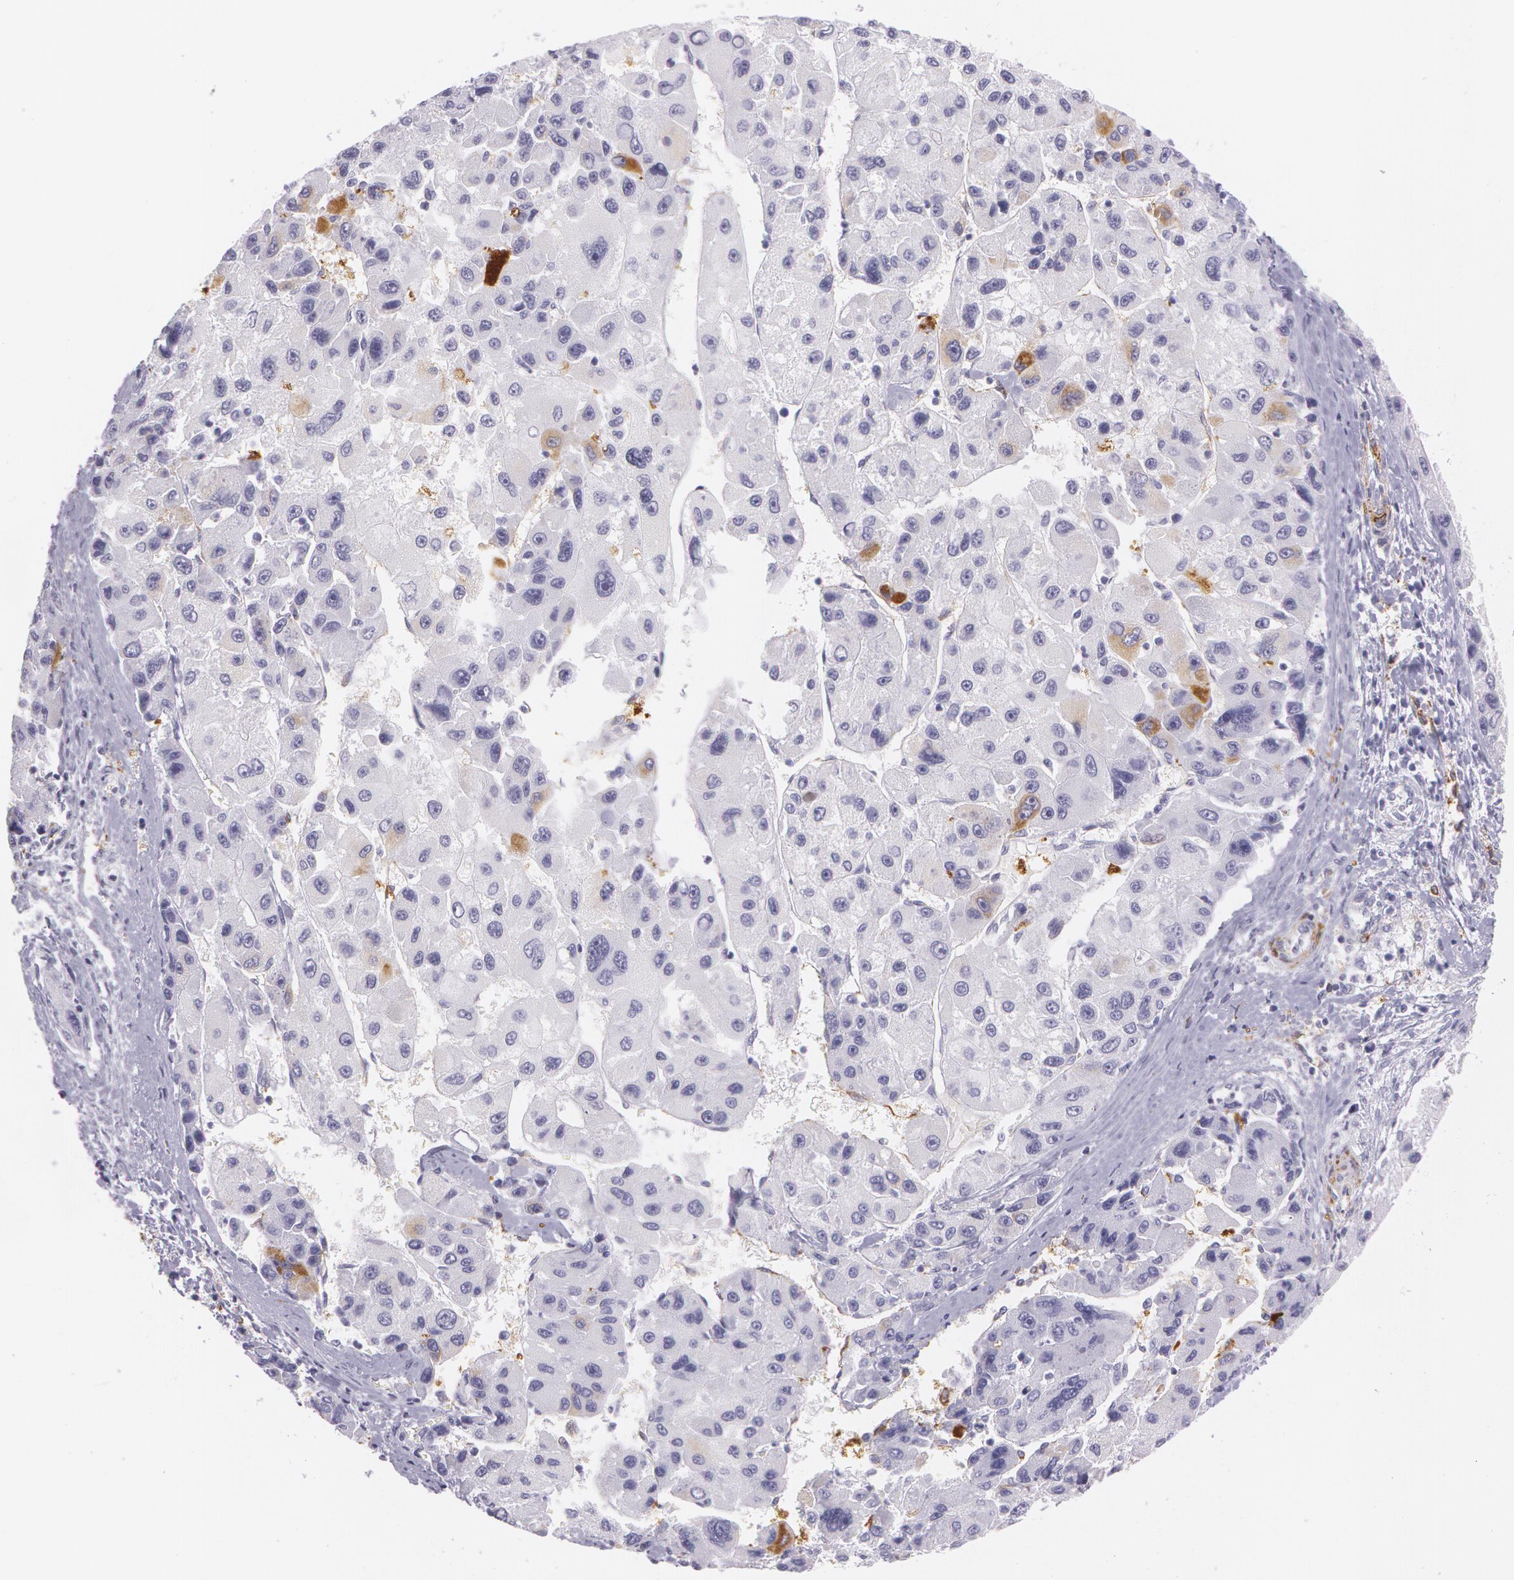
{"staining": {"intensity": "moderate", "quantity": "<25%", "location": "cytoplasmic/membranous"}, "tissue": "liver cancer", "cell_type": "Tumor cells", "image_type": "cancer", "snomed": [{"axis": "morphology", "description": "Carcinoma, Hepatocellular, NOS"}, {"axis": "topography", "description": "Liver"}], "caption": "The photomicrograph reveals immunohistochemical staining of hepatocellular carcinoma (liver). There is moderate cytoplasmic/membranous expression is seen in about <25% of tumor cells.", "gene": "SNCG", "patient": {"sex": "male", "age": 64}}